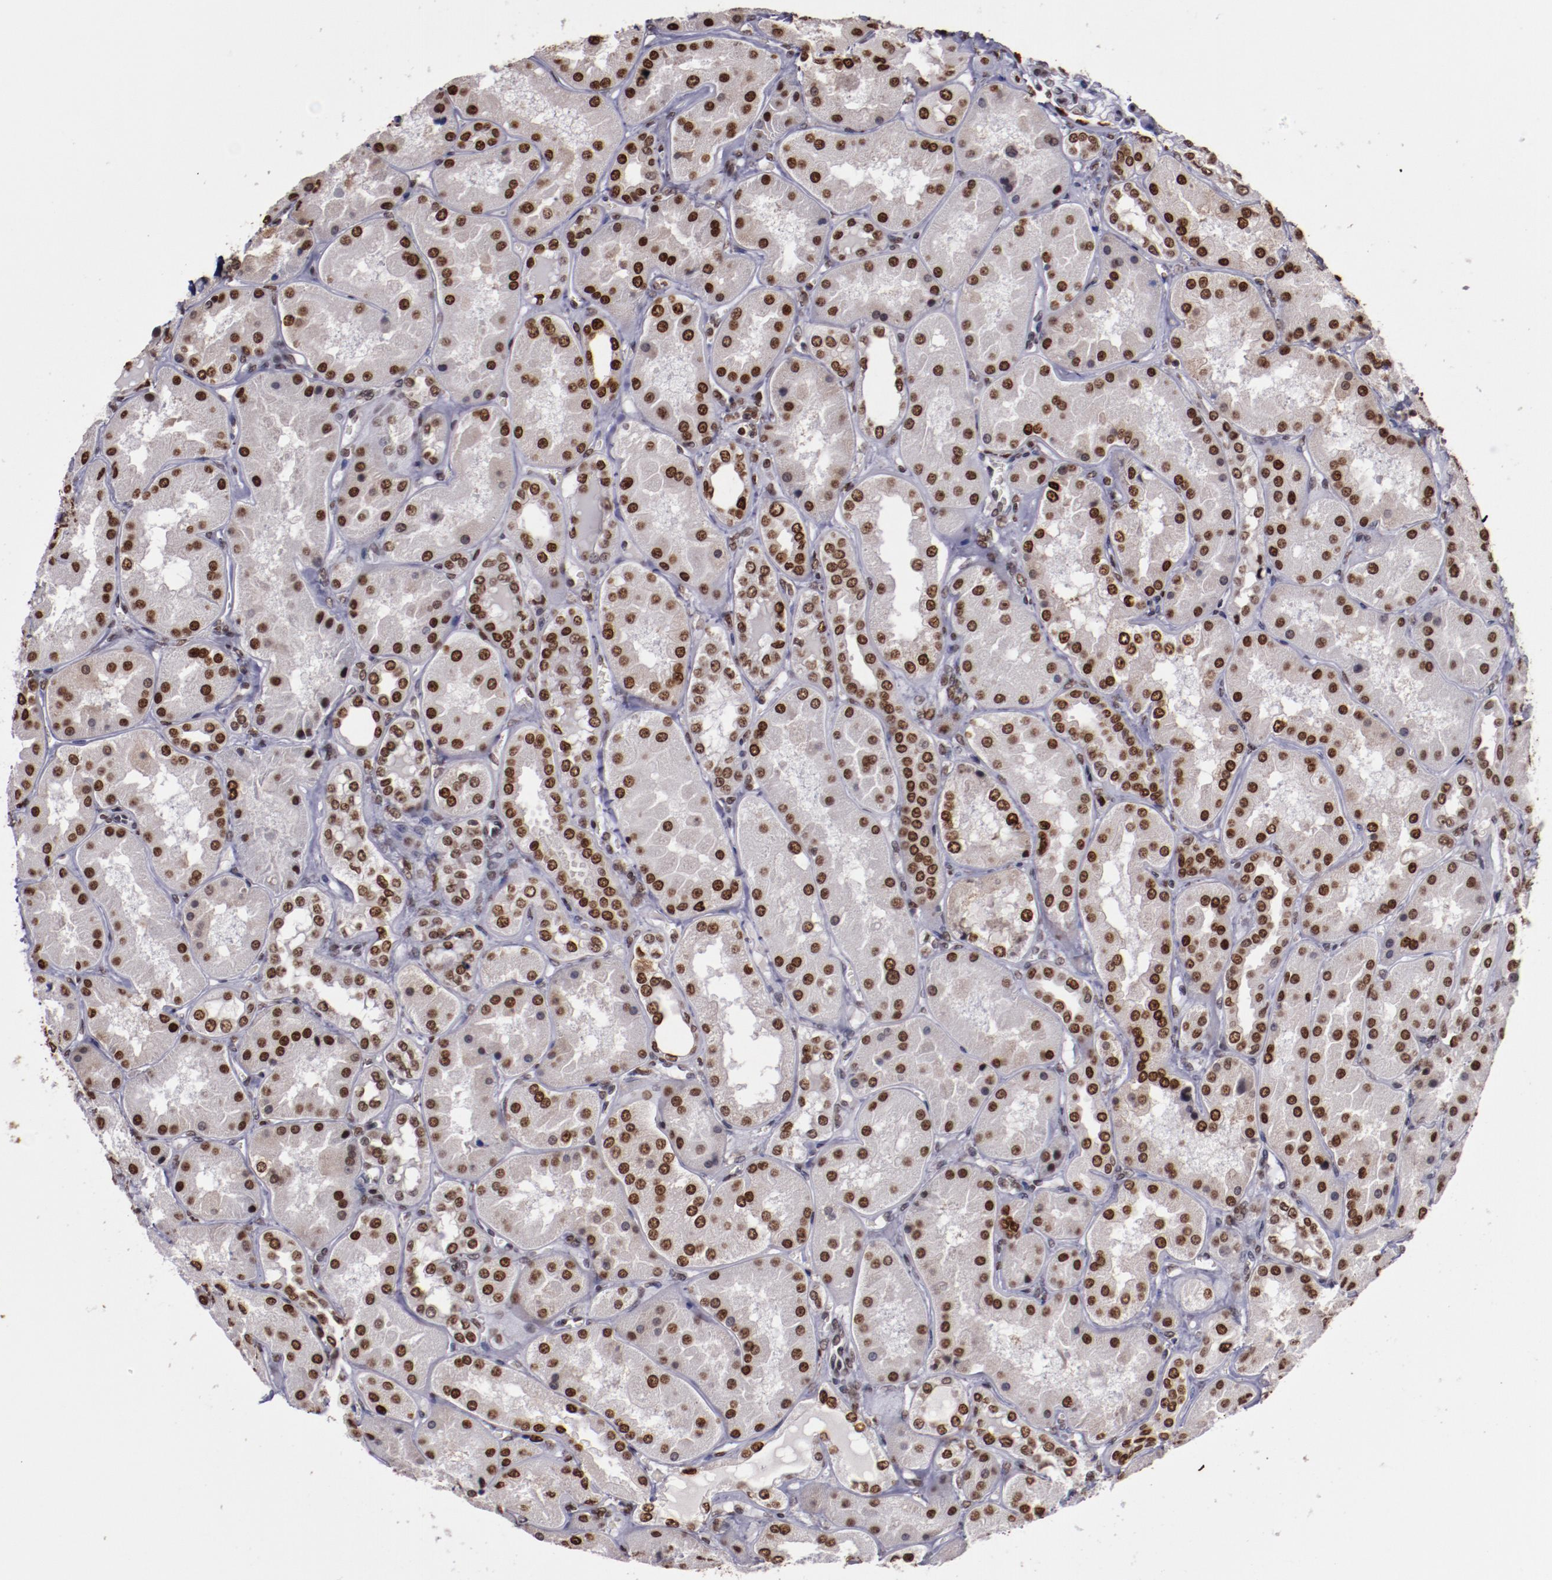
{"staining": {"intensity": "weak", "quantity": "25%-75%", "location": "nuclear"}, "tissue": "kidney", "cell_type": "Cells in glomeruli", "image_type": "normal", "snomed": [{"axis": "morphology", "description": "Normal tissue, NOS"}, {"axis": "topography", "description": "Kidney"}], "caption": "Kidney stained with DAB (3,3'-diaminobenzidine) immunohistochemistry (IHC) exhibits low levels of weak nuclear positivity in about 25%-75% of cells in glomeruli. (IHC, brightfield microscopy, high magnification).", "gene": "APEX1", "patient": {"sex": "female", "age": 56}}